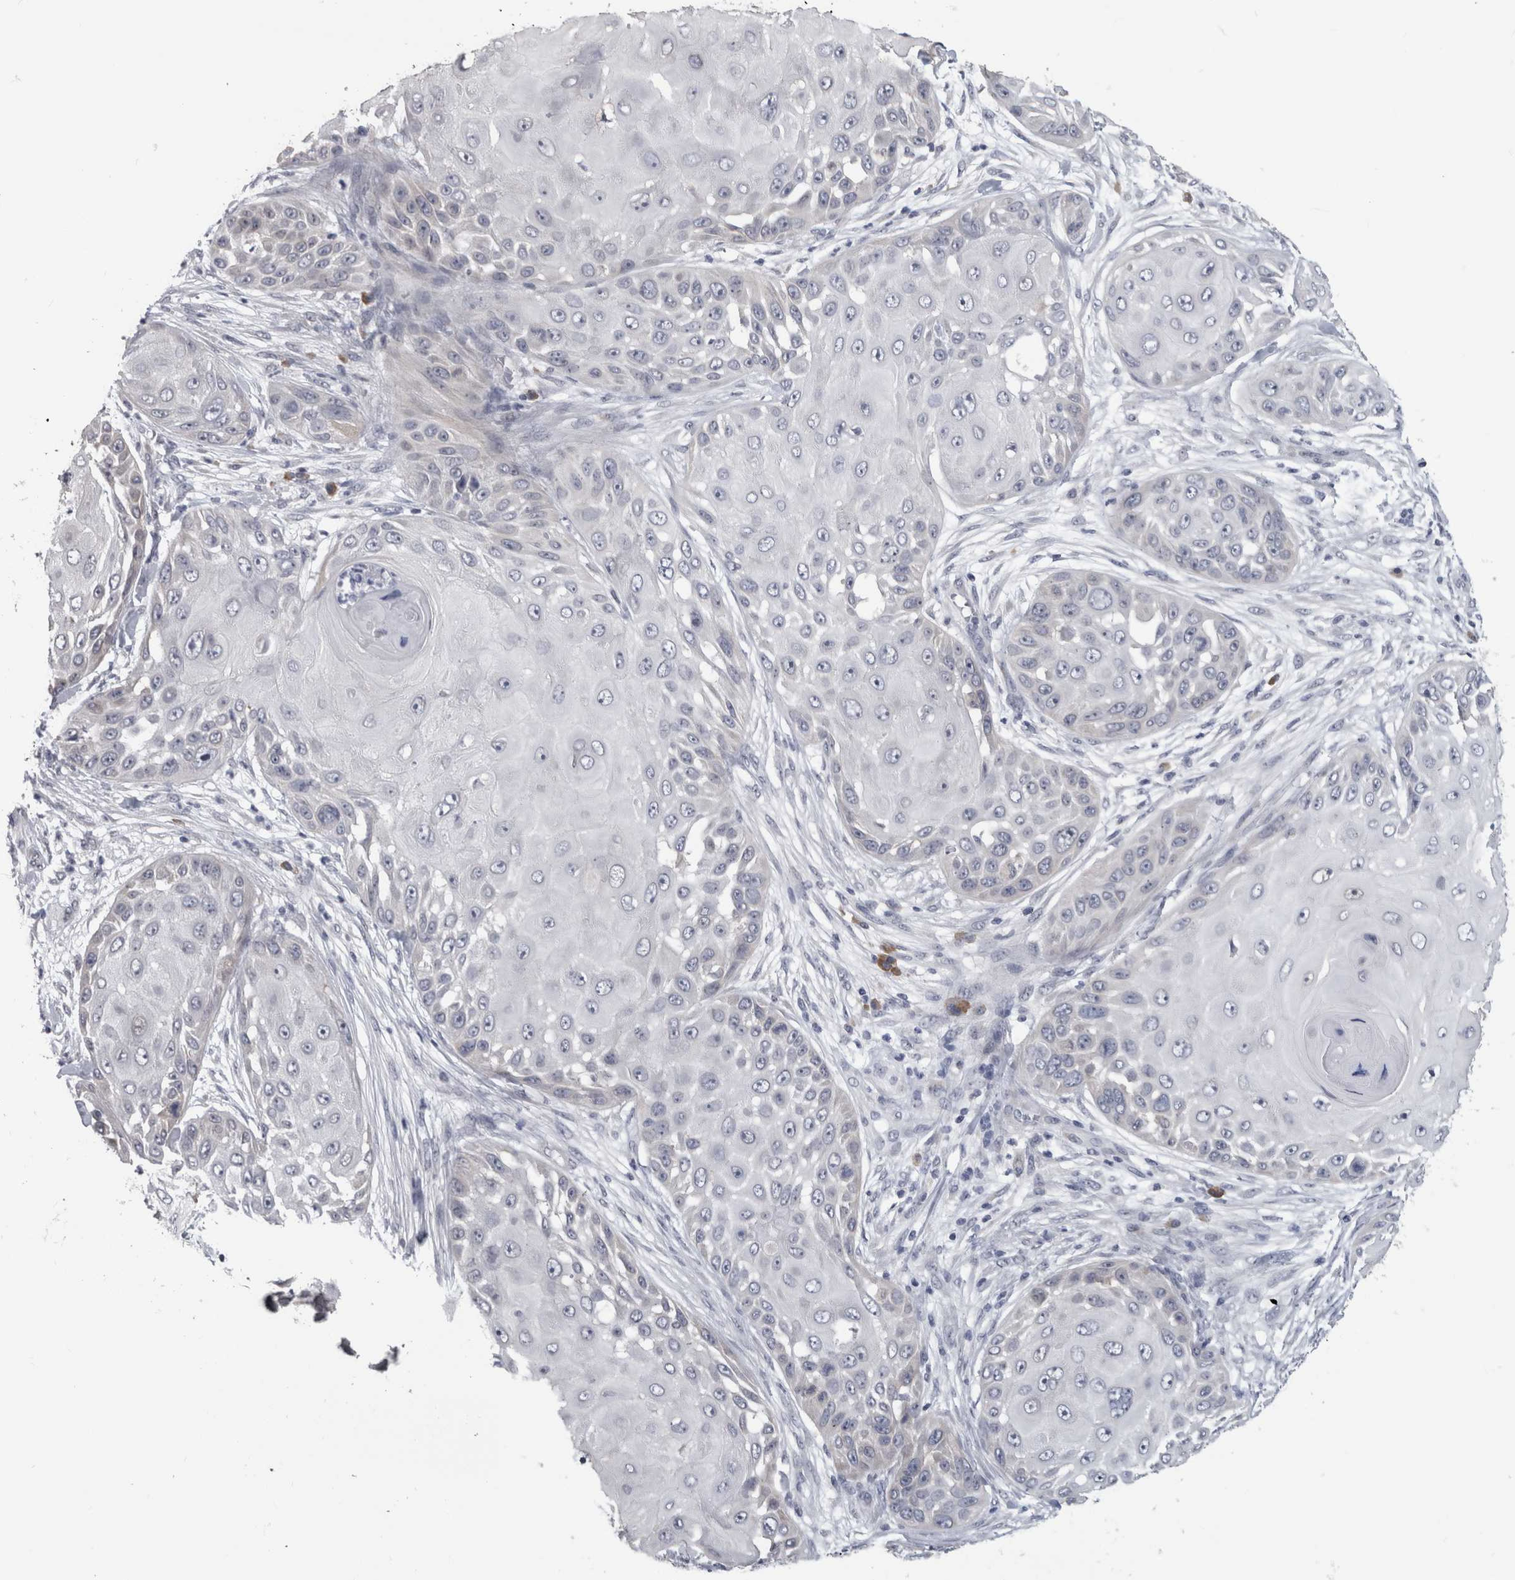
{"staining": {"intensity": "negative", "quantity": "none", "location": "none"}, "tissue": "skin cancer", "cell_type": "Tumor cells", "image_type": "cancer", "snomed": [{"axis": "morphology", "description": "Squamous cell carcinoma, NOS"}, {"axis": "topography", "description": "Skin"}], "caption": "DAB immunohistochemical staining of skin squamous cell carcinoma displays no significant positivity in tumor cells. (Stains: DAB (3,3'-diaminobenzidine) immunohistochemistry with hematoxylin counter stain, Microscopy: brightfield microscopy at high magnification).", "gene": "TMEM242", "patient": {"sex": "female", "age": 44}}